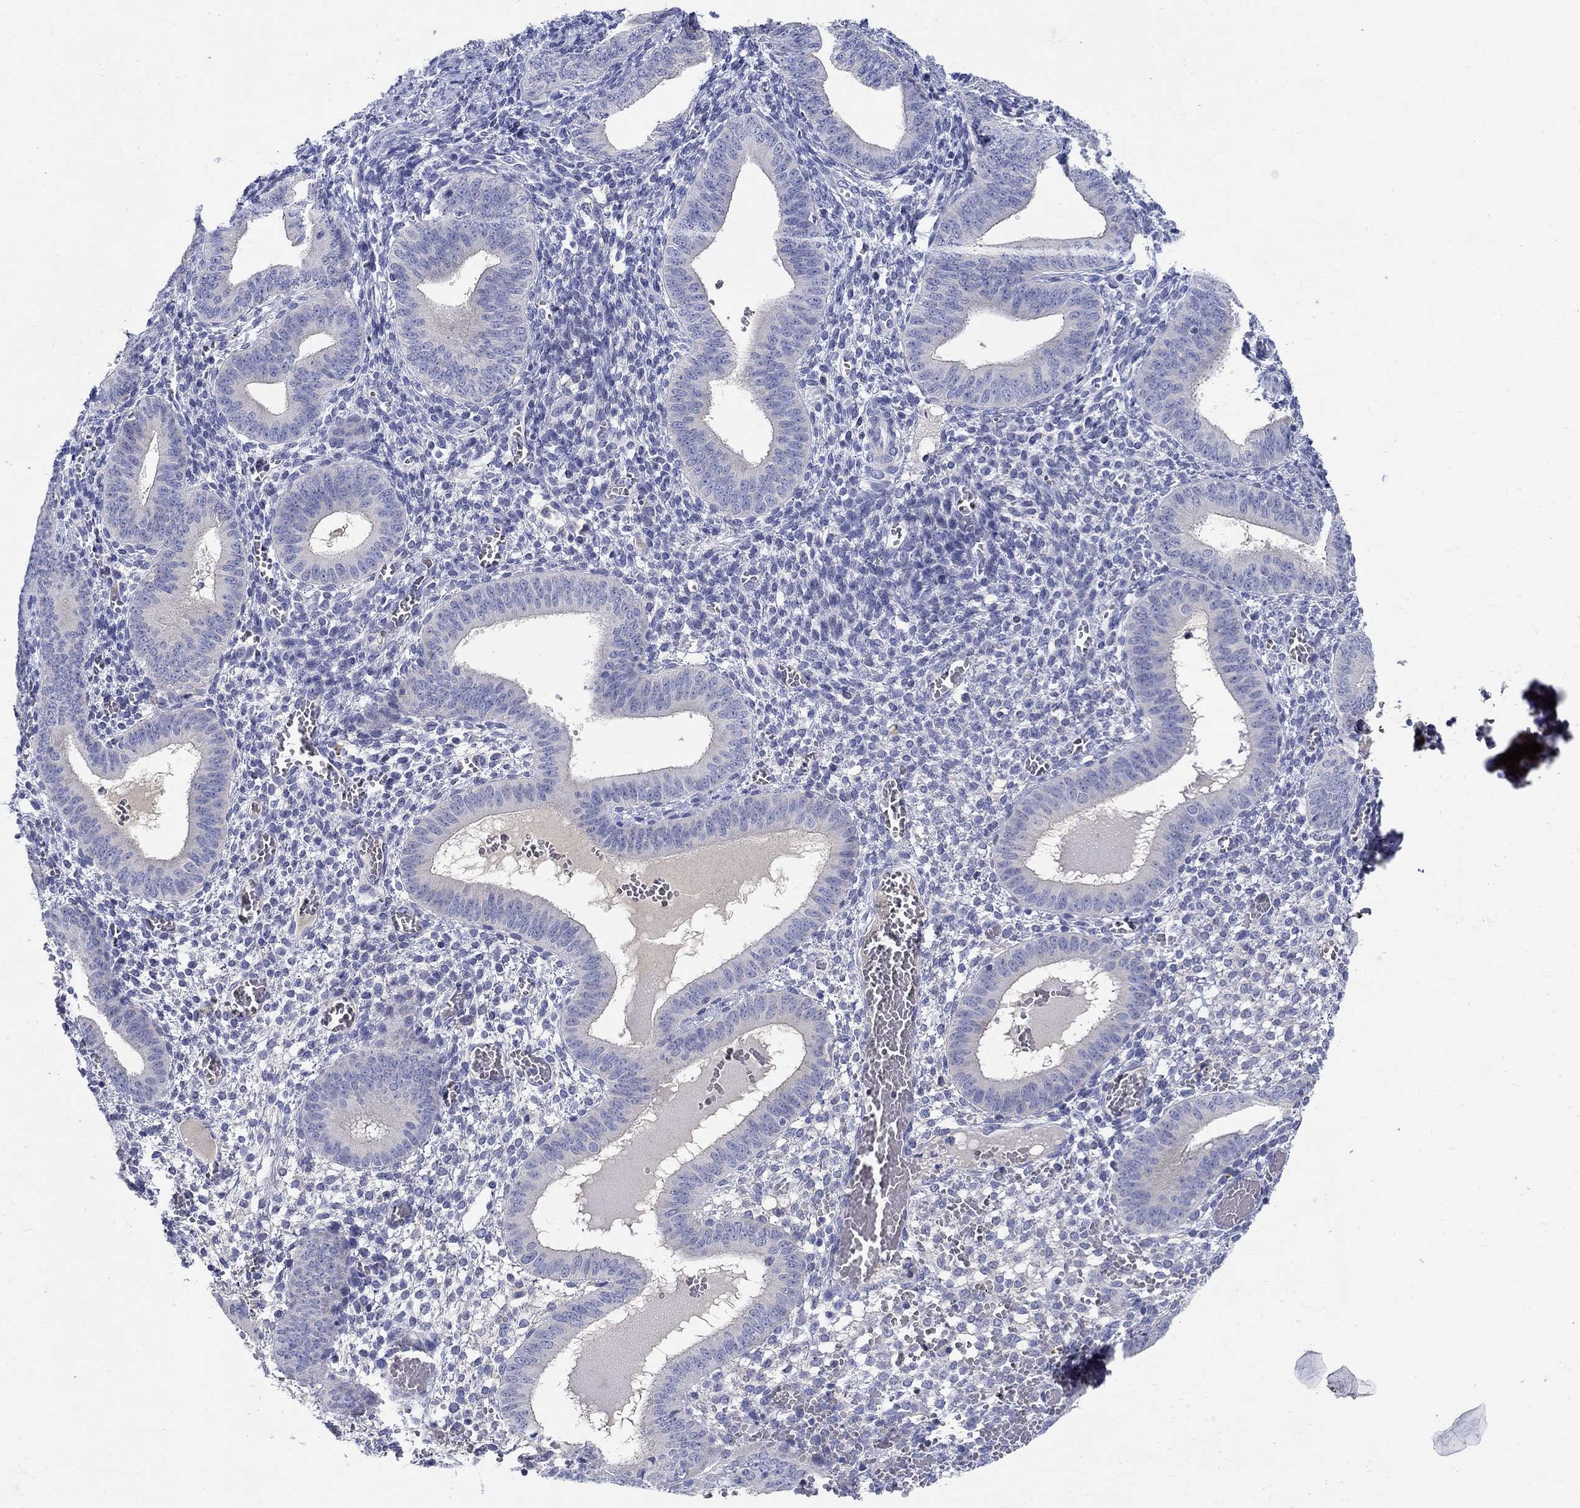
{"staining": {"intensity": "negative", "quantity": "none", "location": "none"}, "tissue": "endometrium", "cell_type": "Cells in endometrial stroma", "image_type": "normal", "snomed": [{"axis": "morphology", "description": "Normal tissue, NOS"}, {"axis": "topography", "description": "Endometrium"}], "caption": "Endometrium was stained to show a protein in brown. There is no significant staining in cells in endometrial stroma. (Brightfield microscopy of DAB (3,3'-diaminobenzidine) IHC at high magnification).", "gene": "CRYGA", "patient": {"sex": "female", "age": 42}}